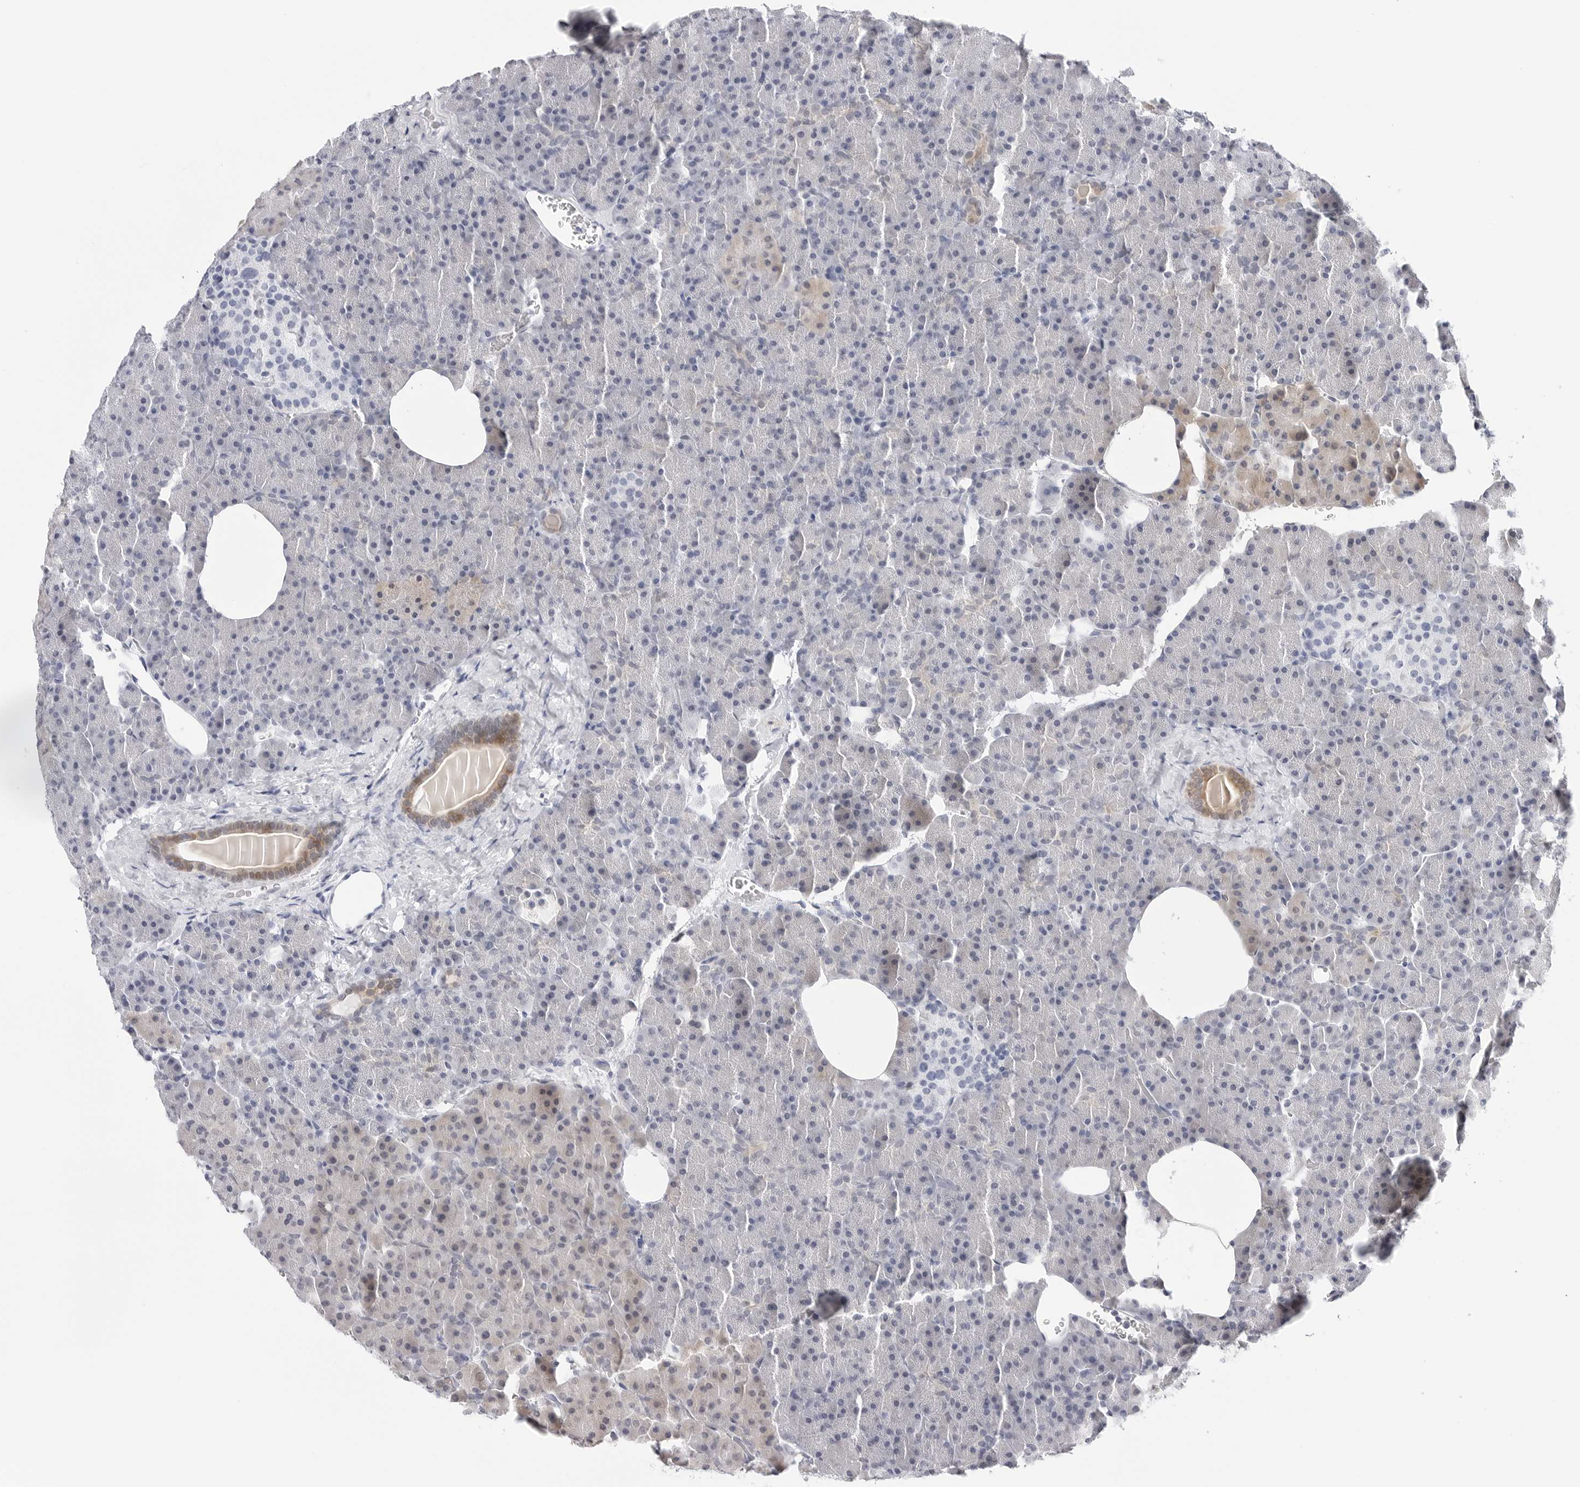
{"staining": {"intensity": "moderate", "quantity": "<25%", "location": "cytoplasmic/membranous"}, "tissue": "pancreas", "cell_type": "Exocrine glandular cells", "image_type": "normal", "snomed": [{"axis": "morphology", "description": "Normal tissue, NOS"}, {"axis": "morphology", "description": "Carcinoid, malignant, NOS"}, {"axis": "topography", "description": "Pancreas"}], "caption": "The photomicrograph shows staining of benign pancreas, revealing moderate cytoplasmic/membranous protein expression (brown color) within exocrine glandular cells. (Stains: DAB in brown, nuclei in blue, Microscopy: brightfield microscopy at high magnification).", "gene": "SLC19A1", "patient": {"sex": "female", "age": 35}}